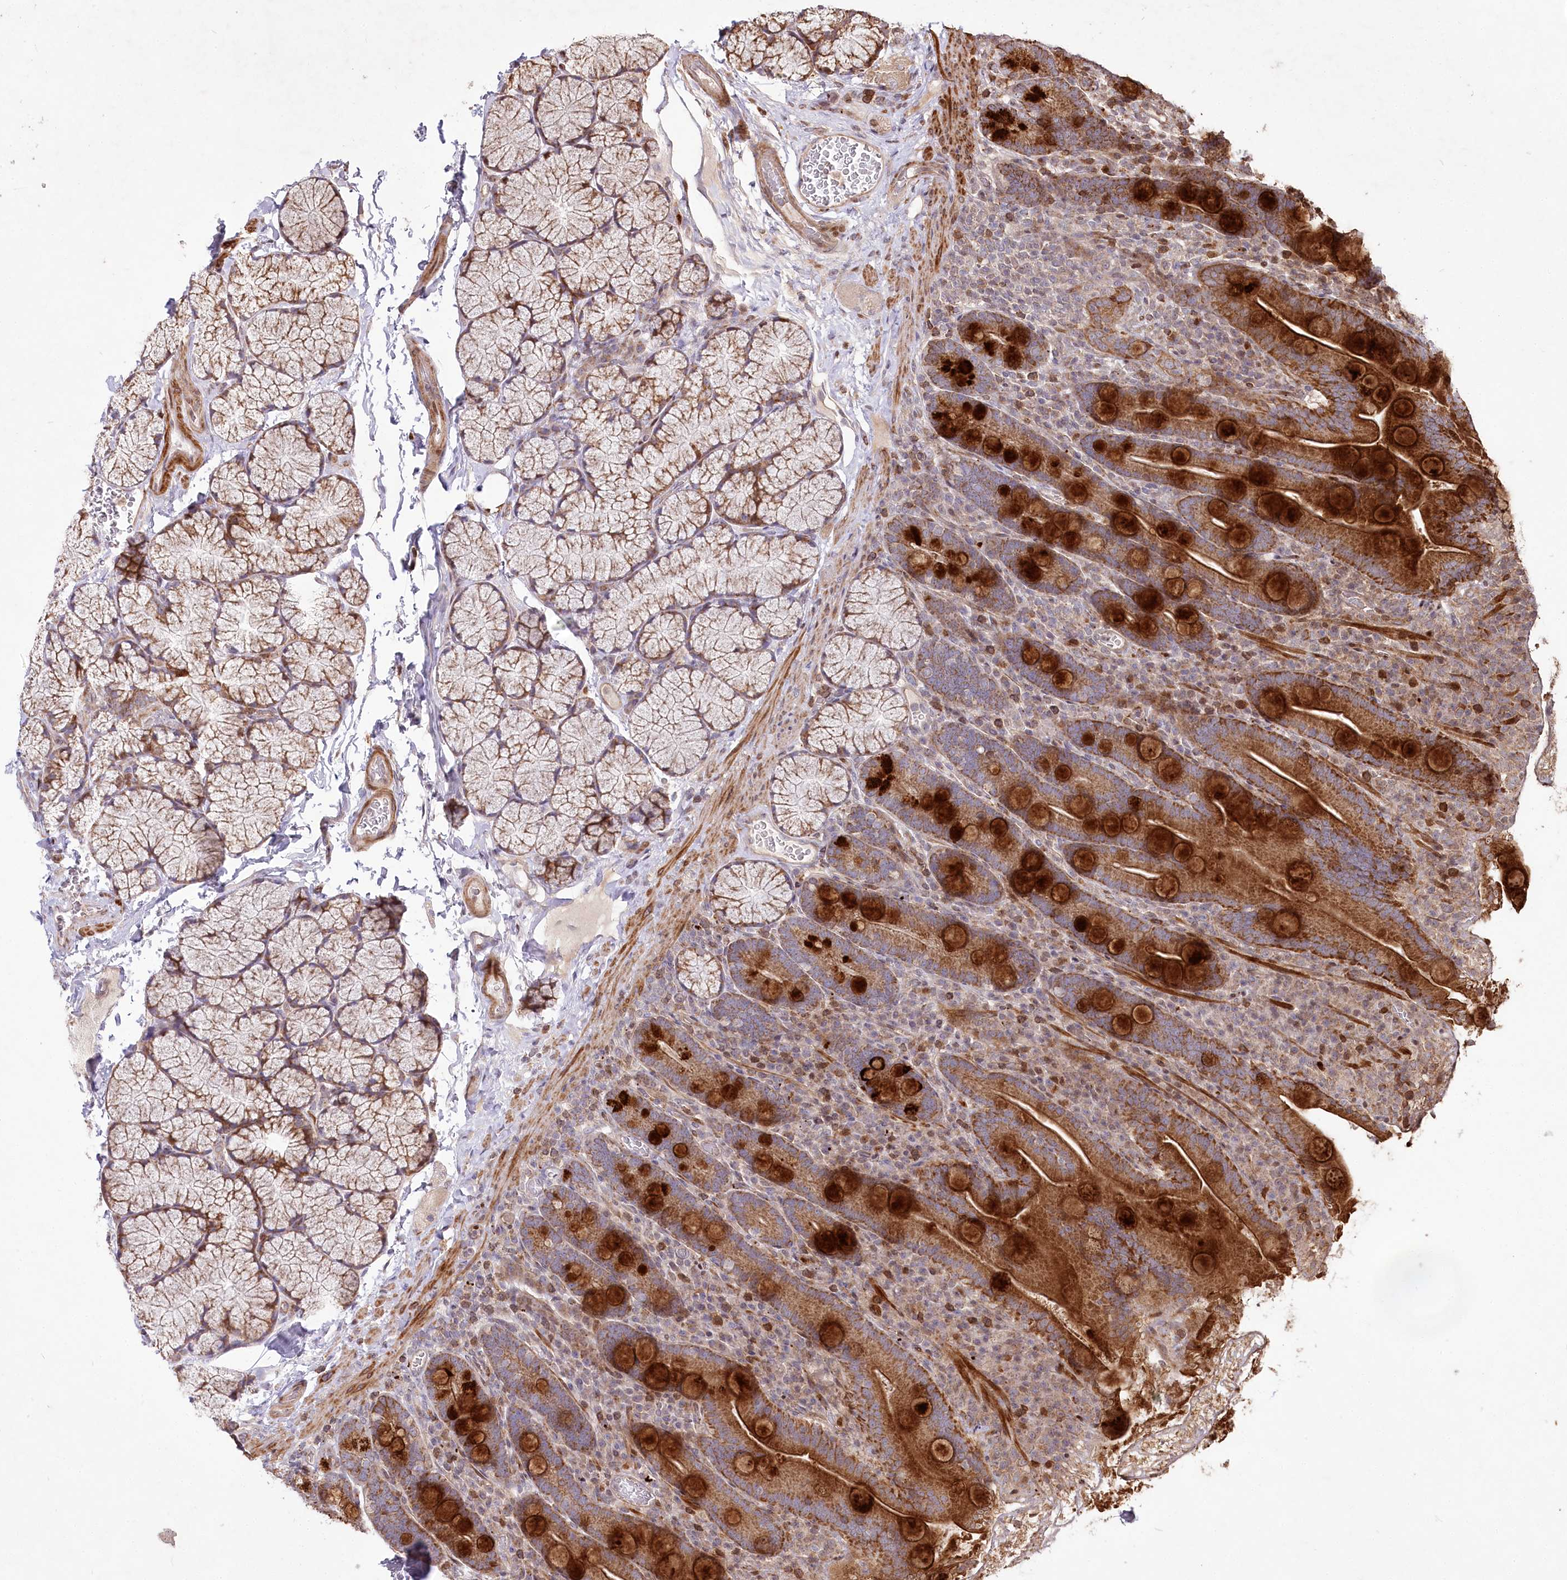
{"staining": {"intensity": "strong", "quantity": ">75%", "location": "cytoplasmic/membranous"}, "tissue": "duodenum", "cell_type": "Glandular cells", "image_type": "normal", "snomed": [{"axis": "morphology", "description": "Normal tissue, NOS"}, {"axis": "topography", "description": "Duodenum"}], "caption": "This histopathology image displays unremarkable duodenum stained with IHC to label a protein in brown. The cytoplasmic/membranous of glandular cells show strong positivity for the protein. Nuclei are counter-stained blue.", "gene": "PSTK", "patient": {"sex": "male", "age": 35}}